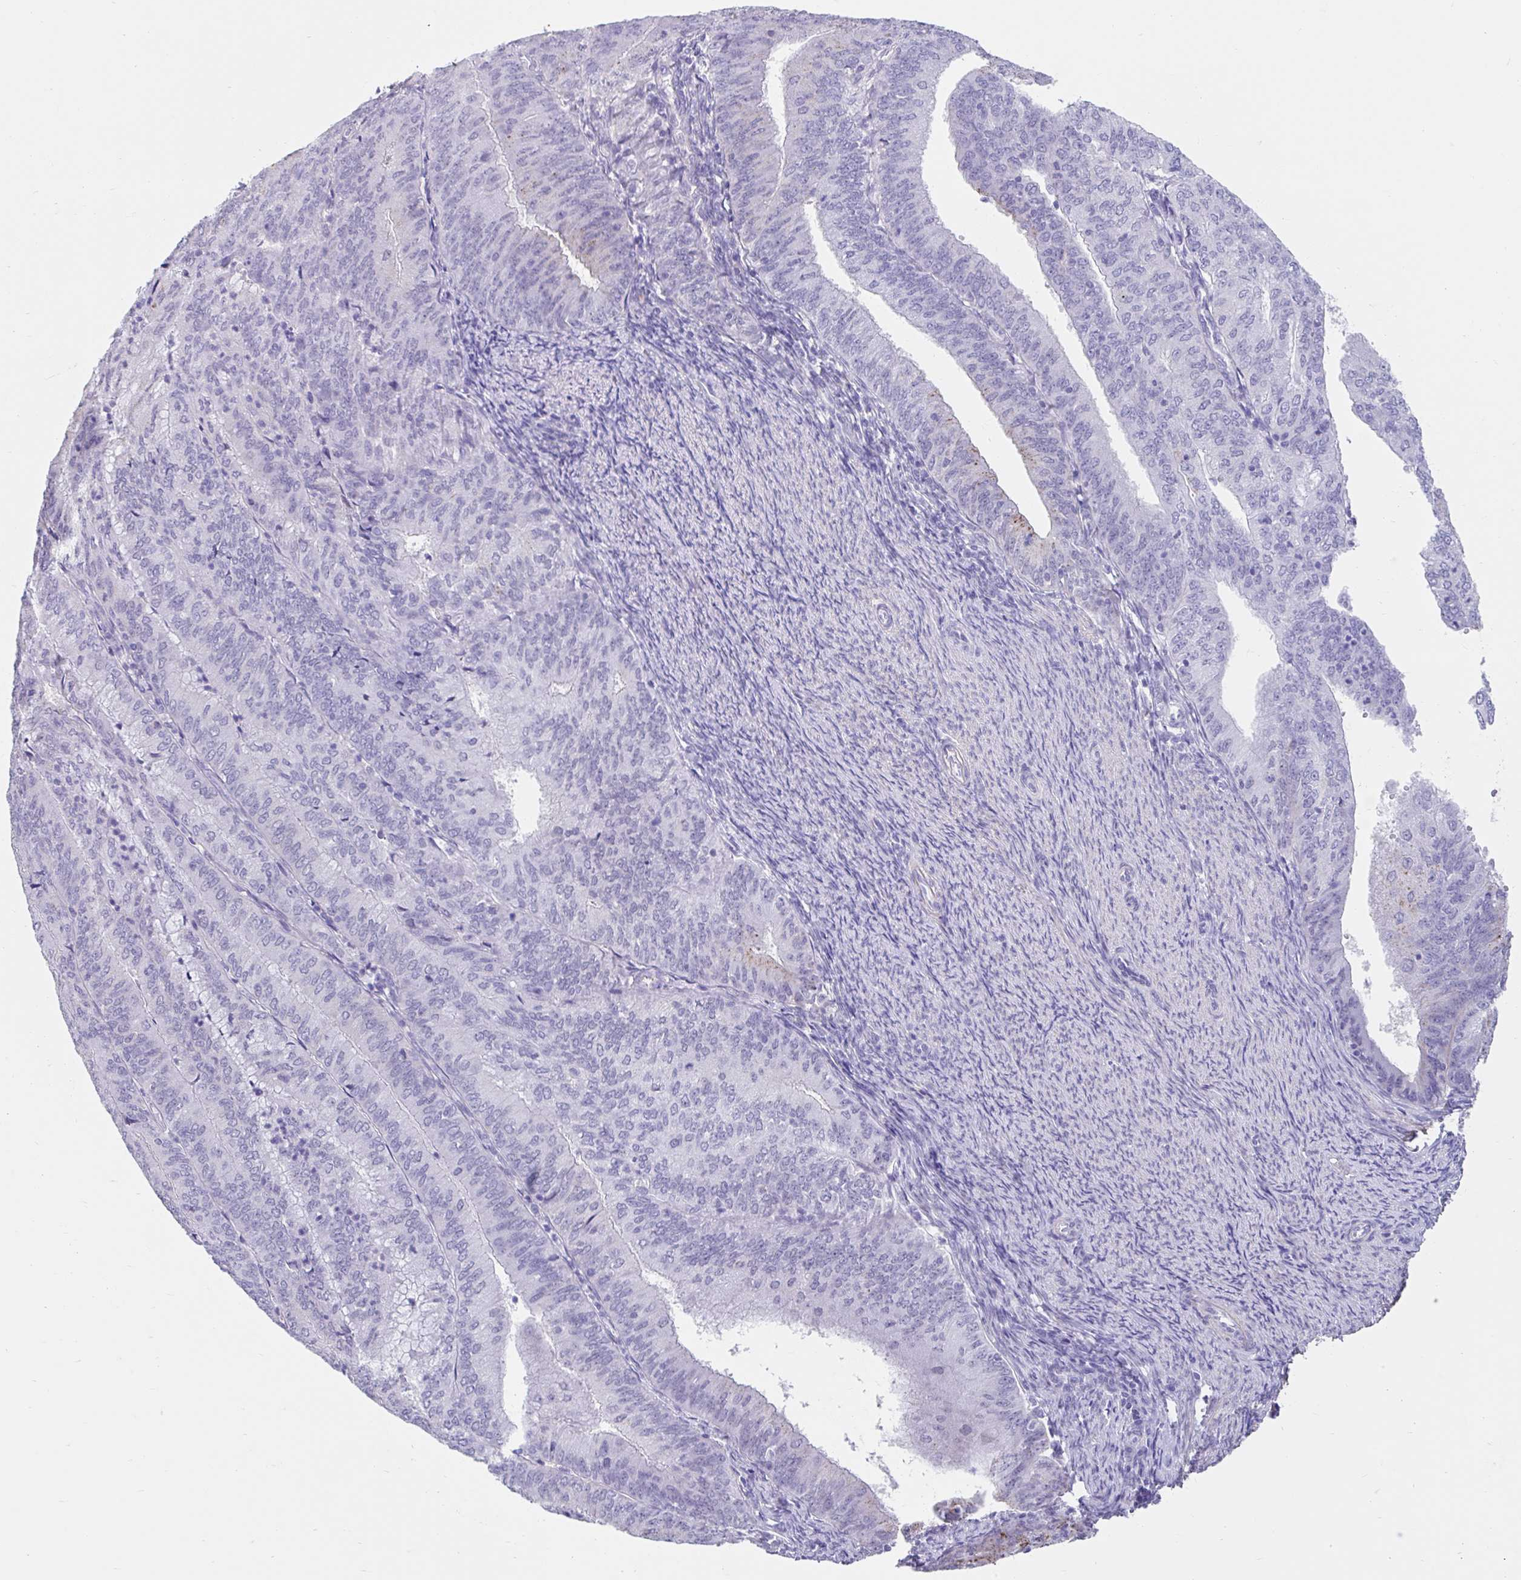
{"staining": {"intensity": "negative", "quantity": "none", "location": "none"}, "tissue": "endometrial cancer", "cell_type": "Tumor cells", "image_type": "cancer", "snomed": [{"axis": "morphology", "description": "Adenocarcinoma, NOS"}, {"axis": "topography", "description": "Endometrium"}], "caption": "Immunohistochemical staining of human endometrial adenocarcinoma demonstrates no significant staining in tumor cells.", "gene": "DCAF17", "patient": {"sex": "female", "age": 57}}